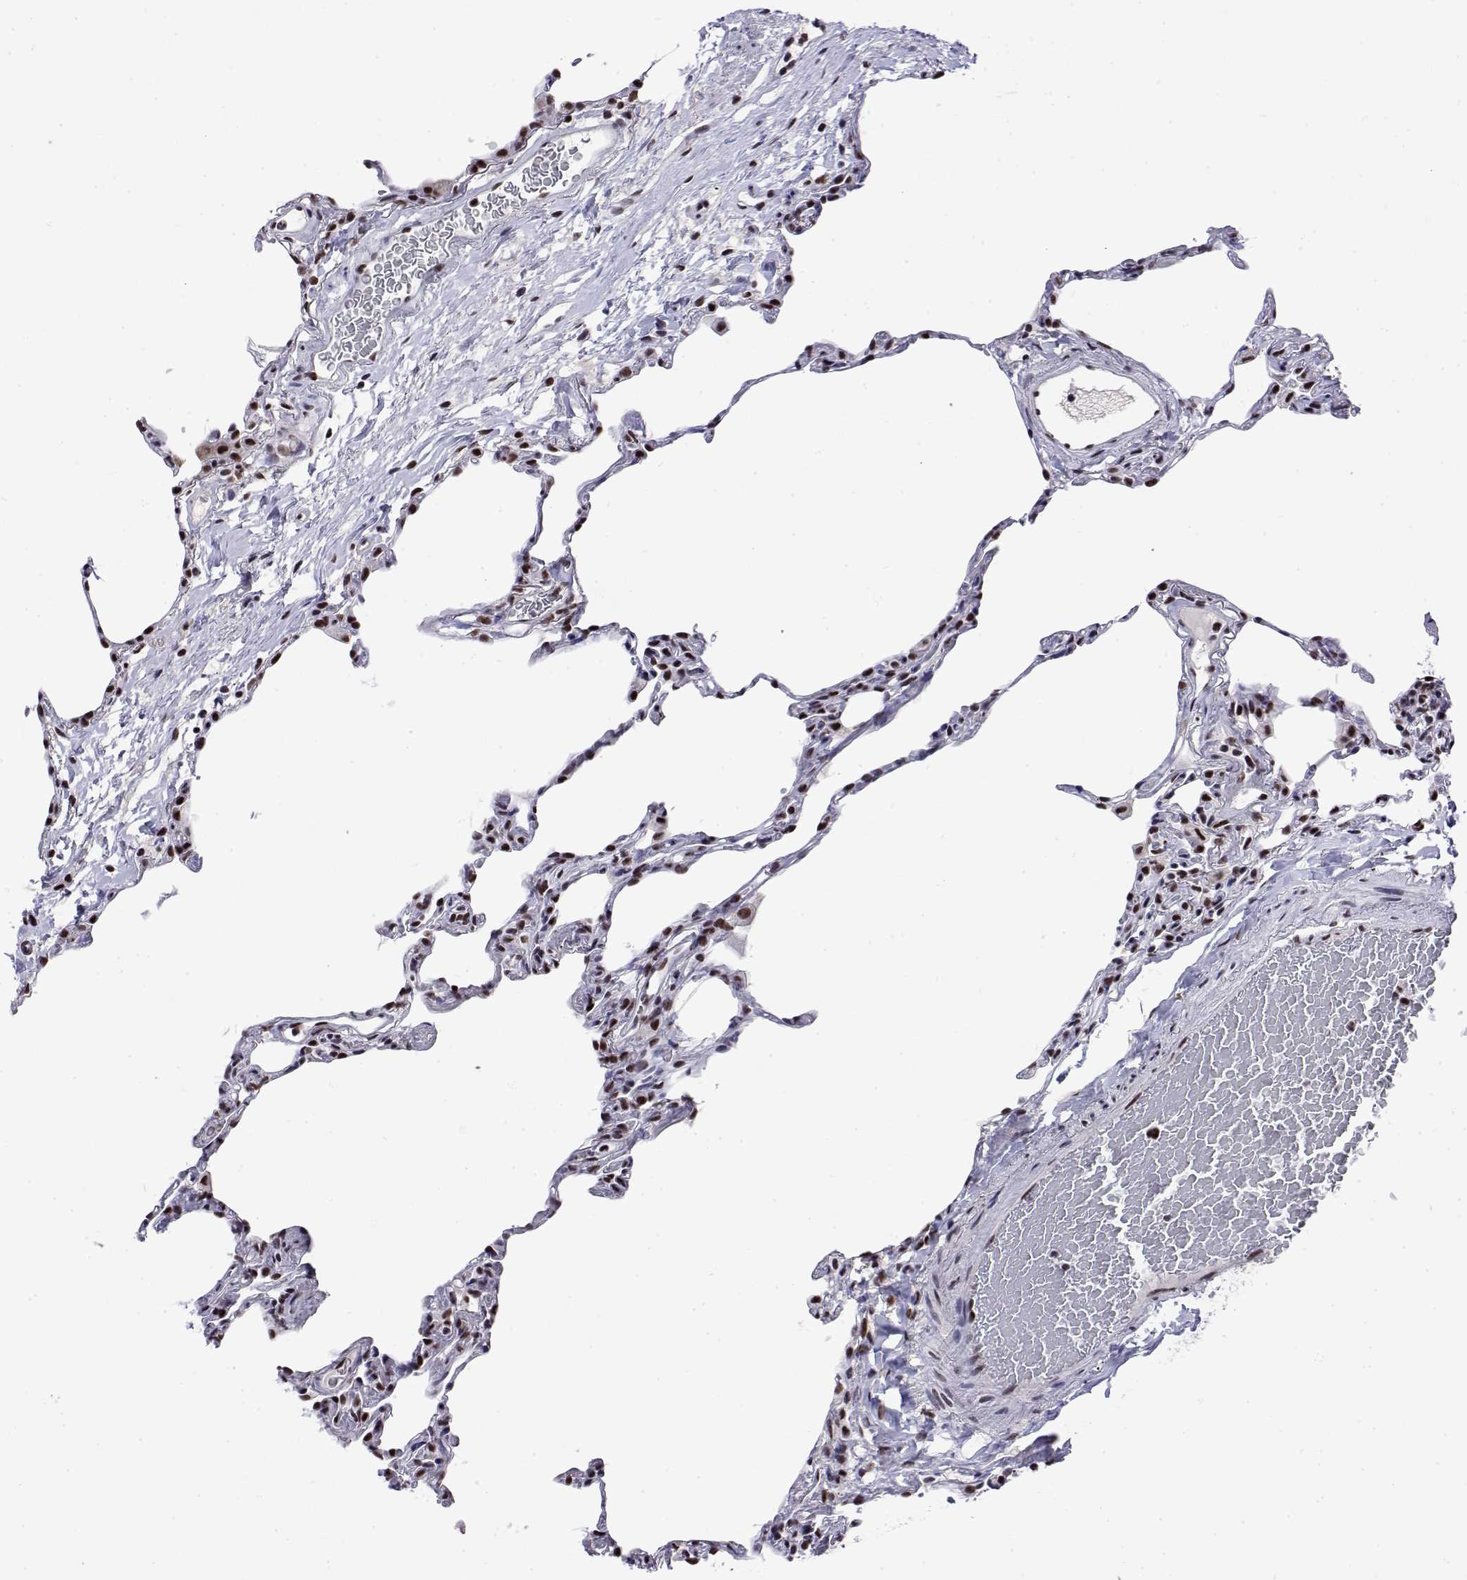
{"staining": {"intensity": "moderate", "quantity": "25%-75%", "location": "nuclear"}, "tissue": "lung", "cell_type": "Alveolar cells", "image_type": "normal", "snomed": [{"axis": "morphology", "description": "Normal tissue, NOS"}, {"axis": "topography", "description": "Lung"}], "caption": "Immunohistochemistry histopathology image of unremarkable lung stained for a protein (brown), which displays medium levels of moderate nuclear positivity in about 25%-75% of alveolar cells.", "gene": "POLDIP3", "patient": {"sex": "female", "age": 57}}